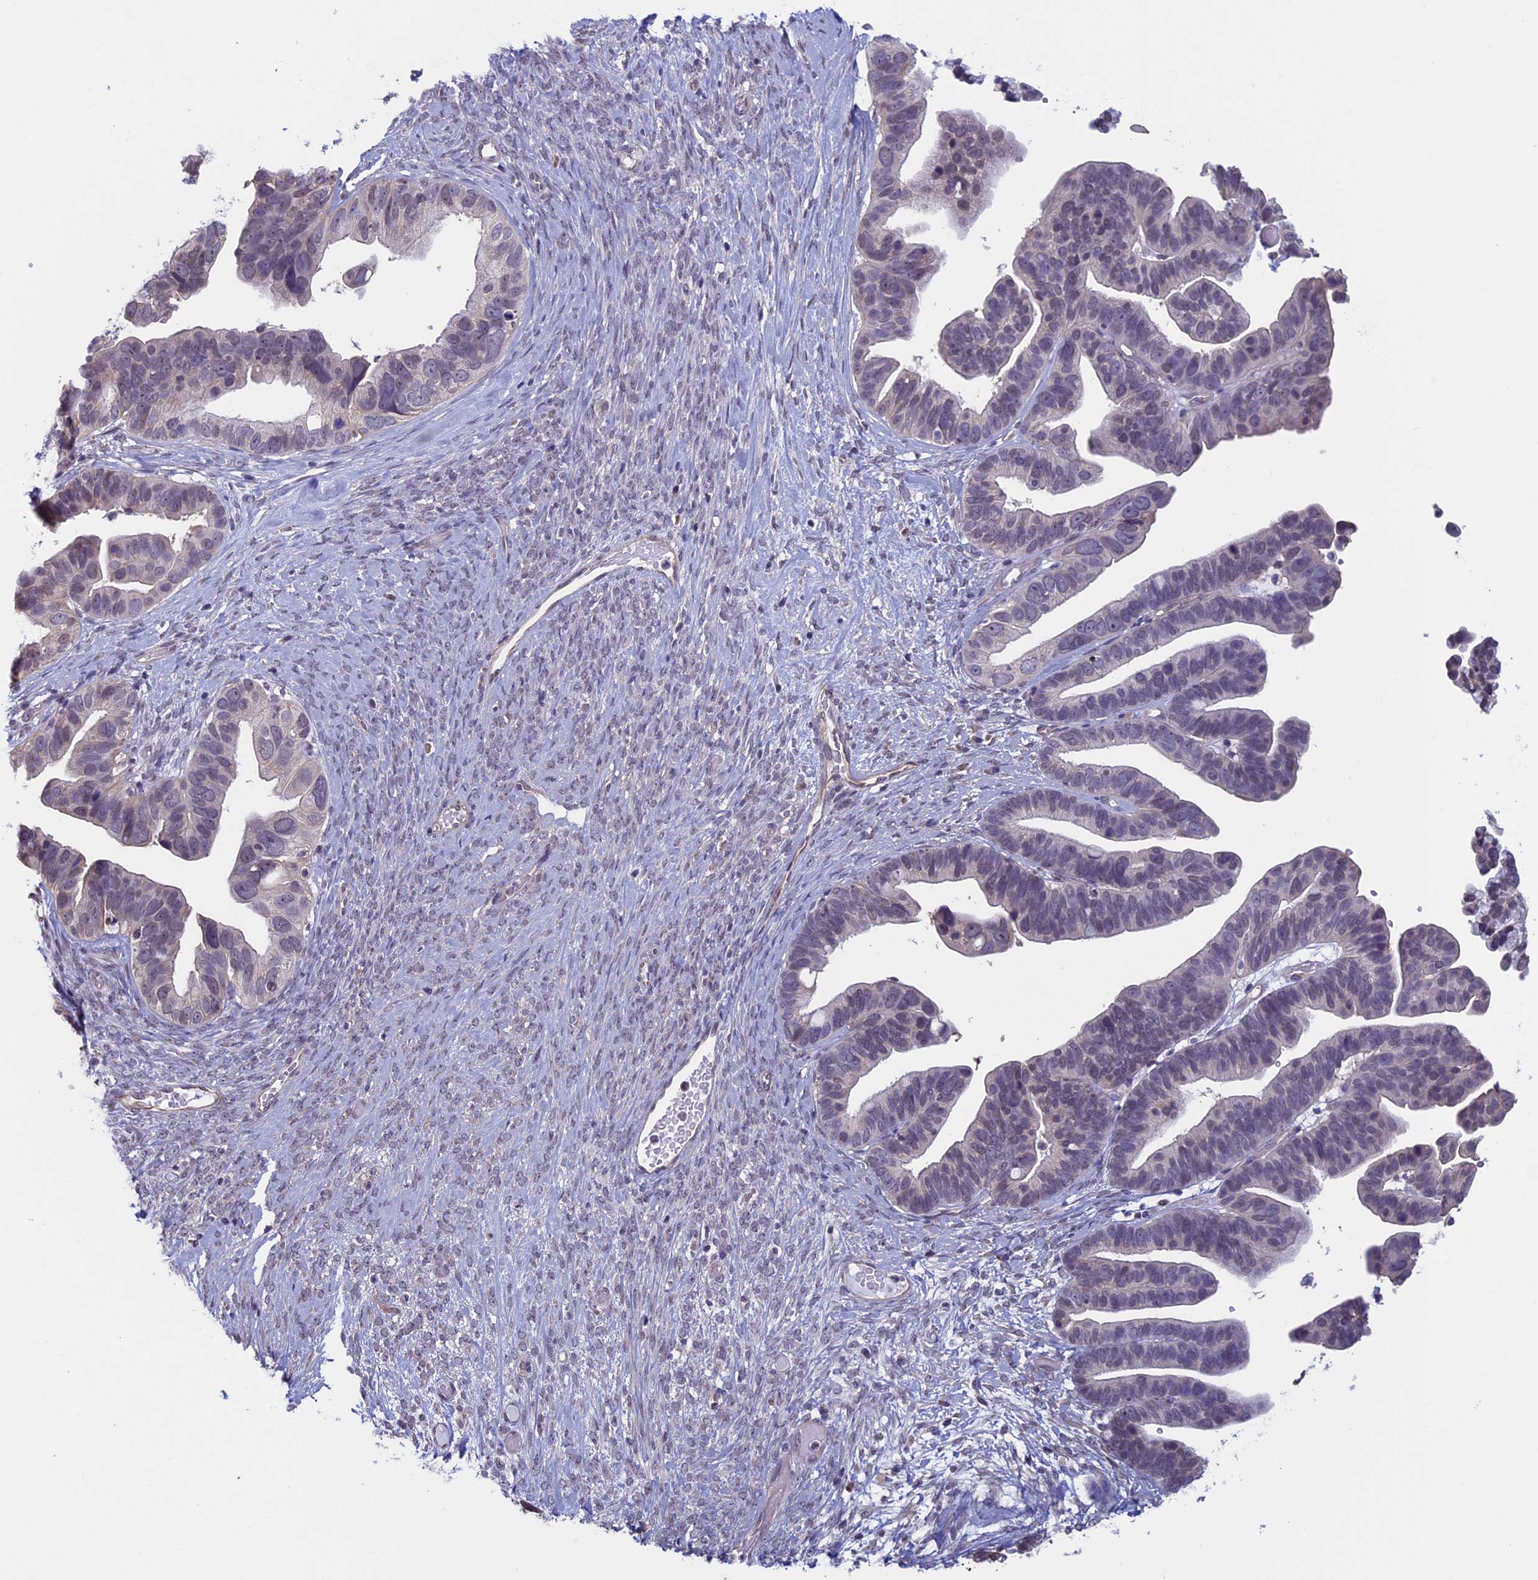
{"staining": {"intensity": "weak", "quantity": "25%-75%", "location": "nuclear"}, "tissue": "ovarian cancer", "cell_type": "Tumor cells", "image_type": "cancer", "snomed": [{"axis": "morphology", "description": "Cystadenocarcinoma, serous, NOS"}, {"axis": "topography", "description": "Ovary"}], "caption": "This histopathology image reveals immunohistochemistry staining of ovarian cancer (serous cystadenocarcinoma), with low weak nuclear positivity in approximately 25%-75% of tumor cells.", "gene": "SLC1A6", "patient": {"sex": "female", "age": 56}}